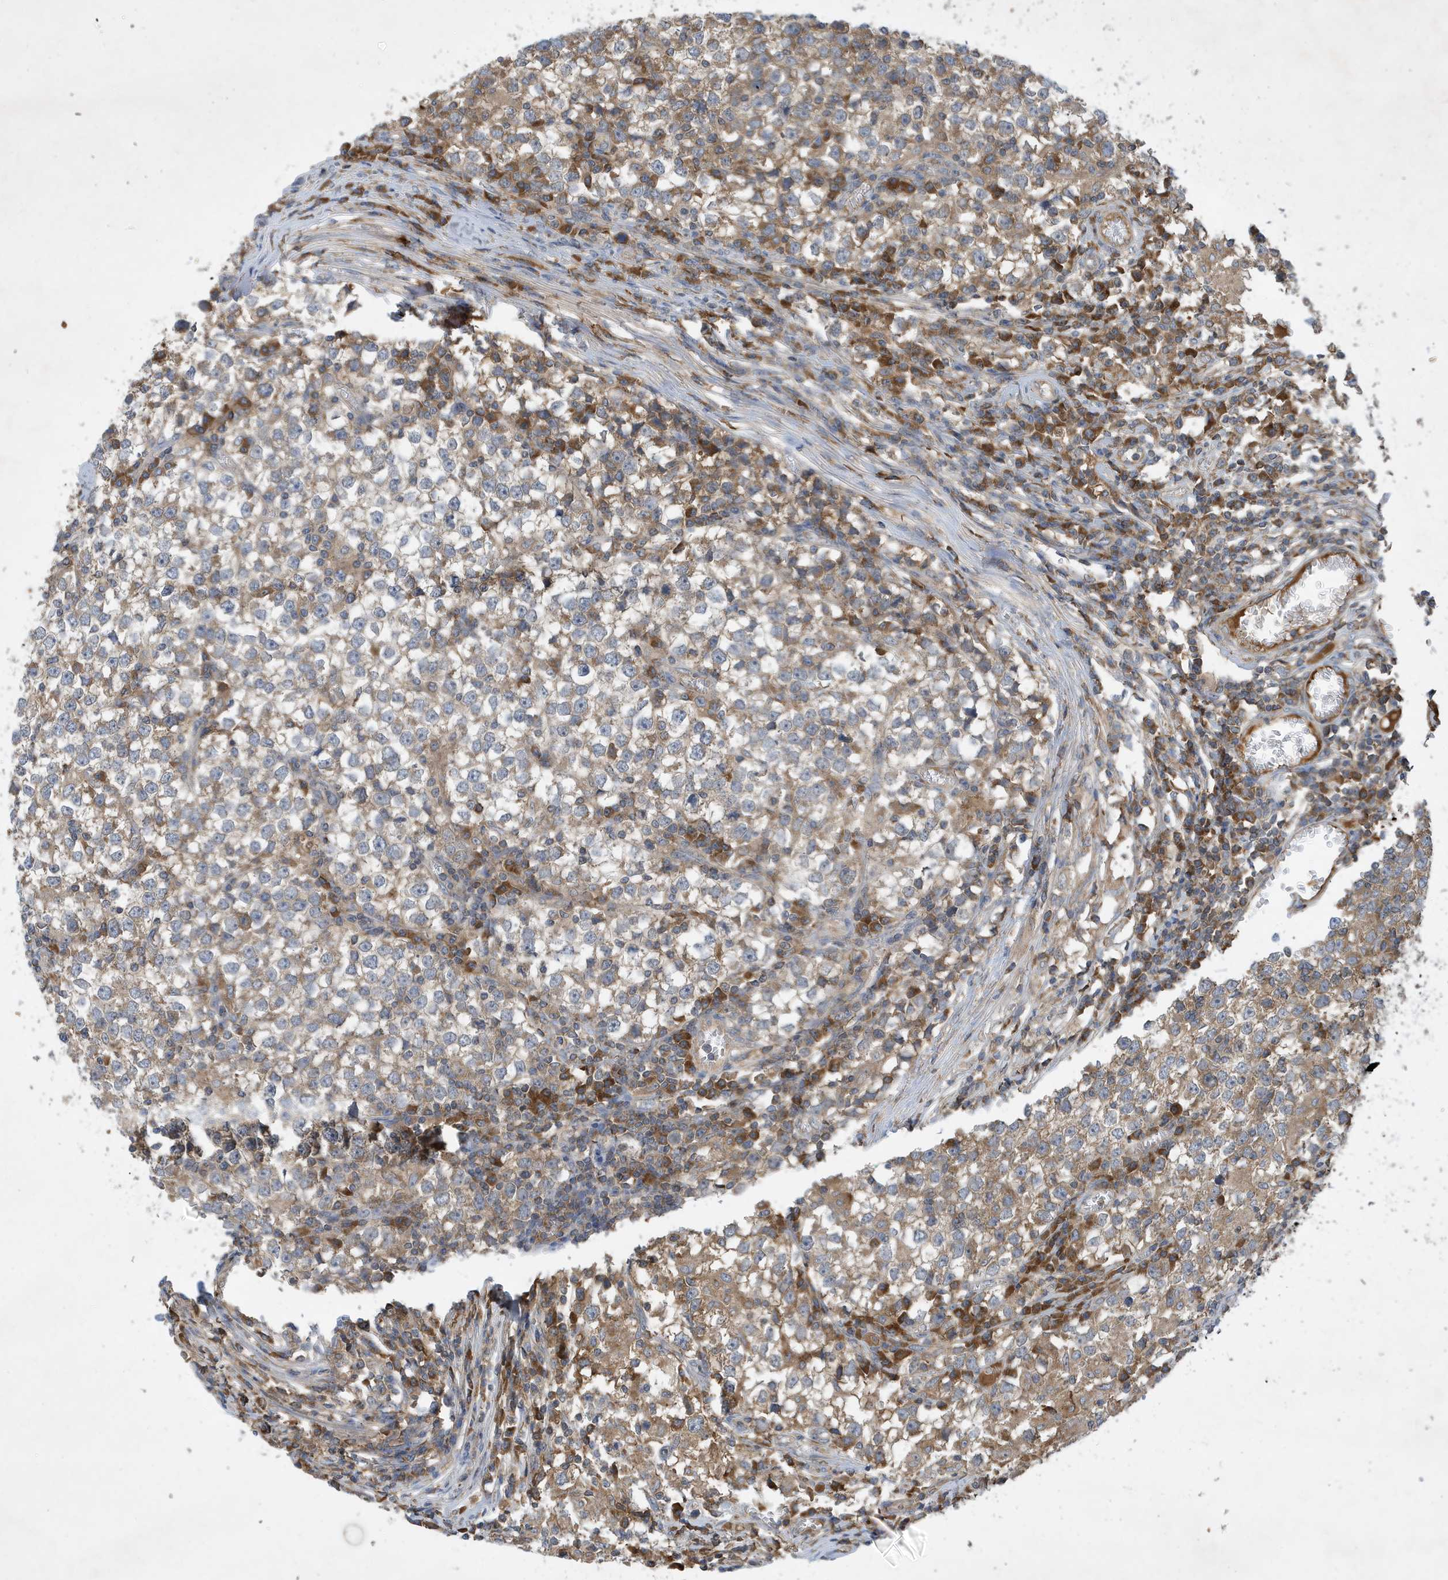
{"staining": {"intensity": "weak", "quantity": ">75%", "location": "cytoplasmic/membranous"}, "tissue": "testis cancer", "cell_type": "Tumor cells", "image_type": "cancer", "snomed": [{"axis": "morphology", "description": "Seminoma, NOS"}, {"axis": "topography", "description": "Testis"}], "caption": "Protein staining of testis cancer tissue displays weak cytoplasmic/membranous staining in approximately >75% of tumor cells. Using DAB (brown) and hematoxylin (blue) stains, captured at high magnification using brightfield microscopy.", "gene": "STK19", "patient": {"sex": "male", "age": 65}}